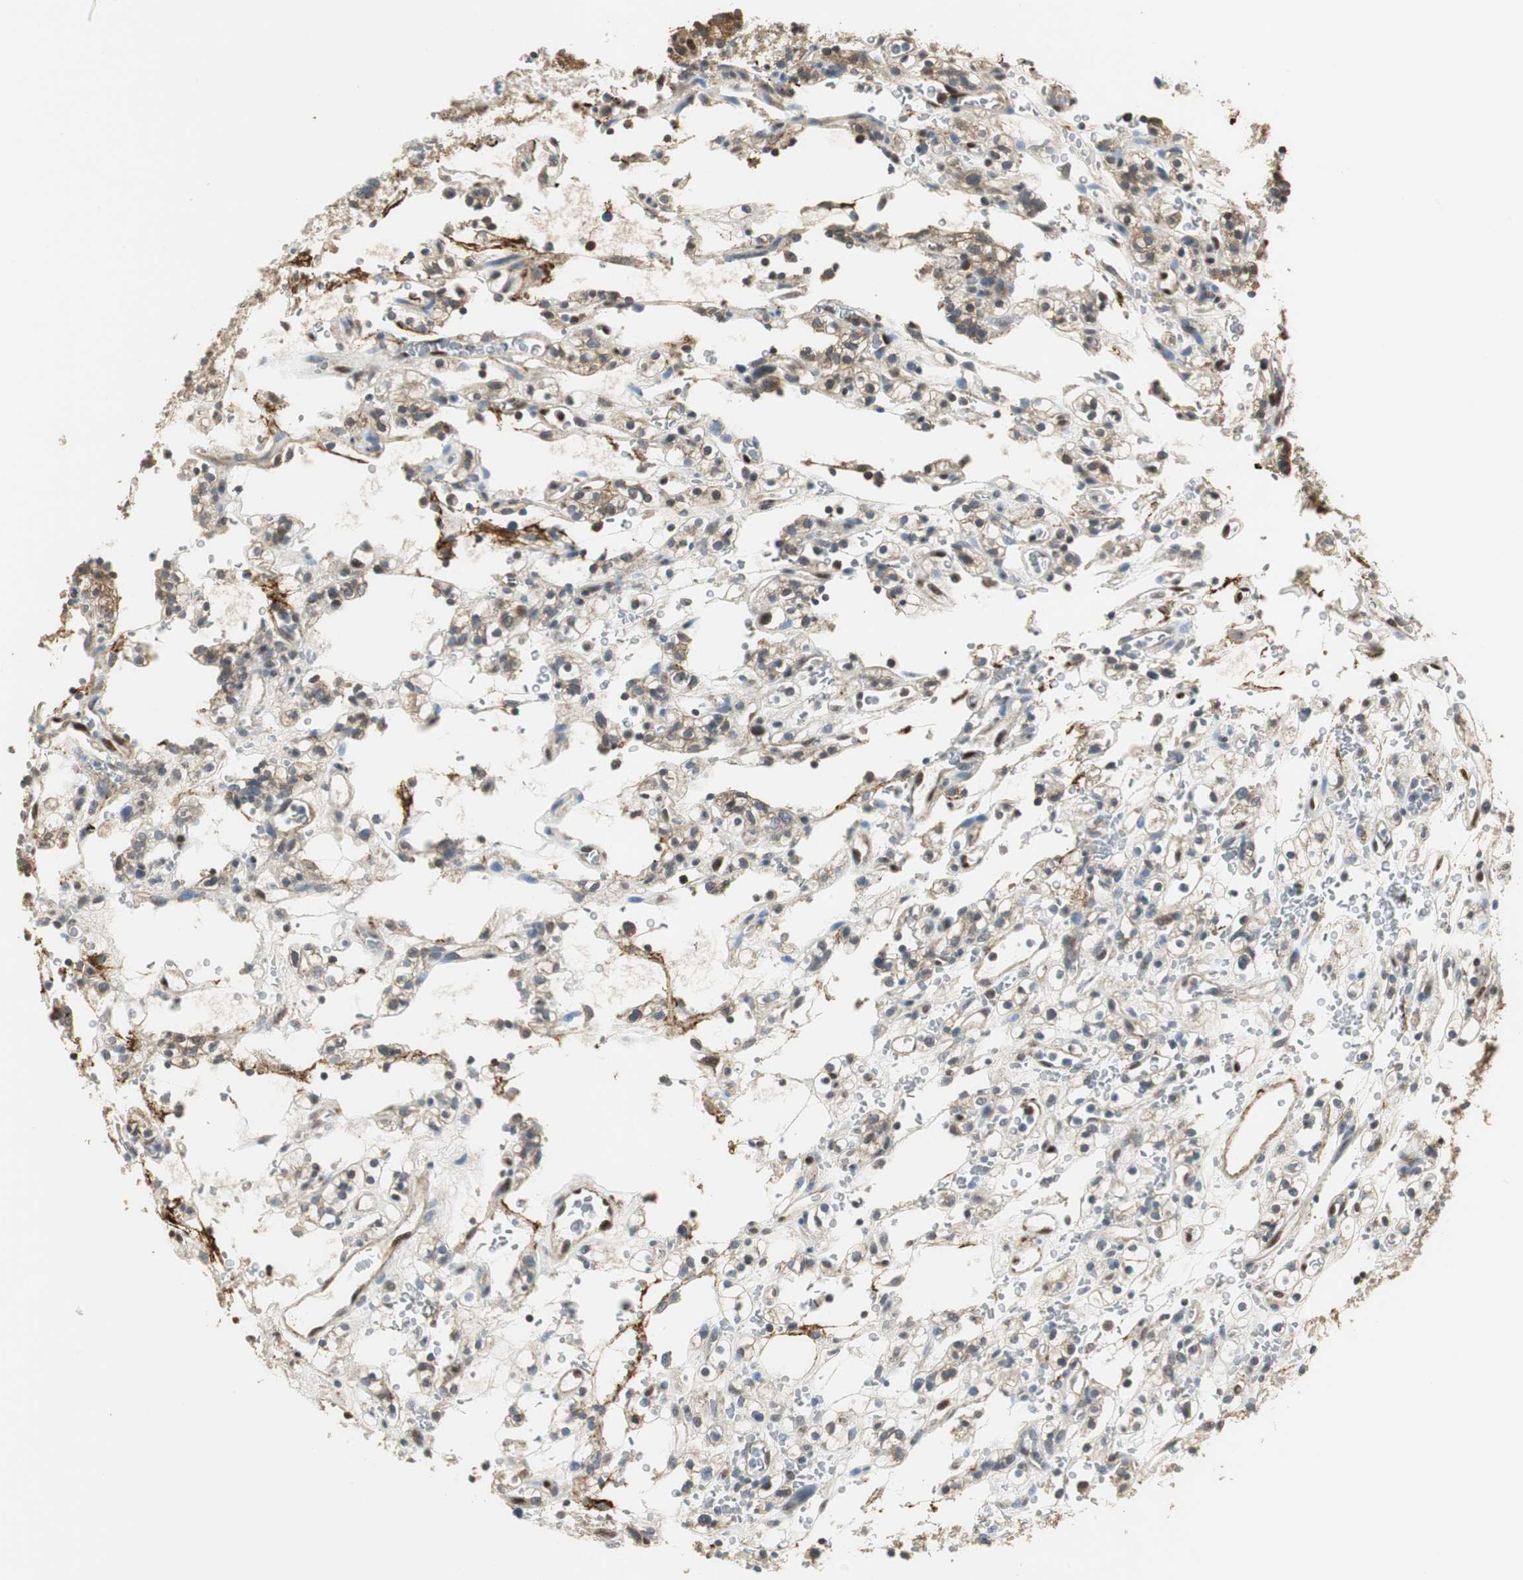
{"staining": {"intensity": "weak", "quantity": "25%-75%", "location": "cytoplasmic/membranous"}, "tissue": "renal cancer", "cell_type": "Tumor cells", "image_type": "cancer", "snomed": [{"axis": "morphology", "description": "Normal tissue, NOS"}, {"axis": "morphology", "description": "Adenocarcinoma, NOS"}, {"axis": "topography", "description": "Kidney"}], "caption": "High-magnification brightfield microscopy of renal adenocarcinoma stained with DAB (3,3'-diaminobenzidine) (brown) and counterstained with hematoxylin (blue). tumor cells exhibit weak cytoplasmic/membranous staining is present in approximately25%-75% of cells.", "gene": "CCT5", "patient": {"sex": "female", "age": 72}}